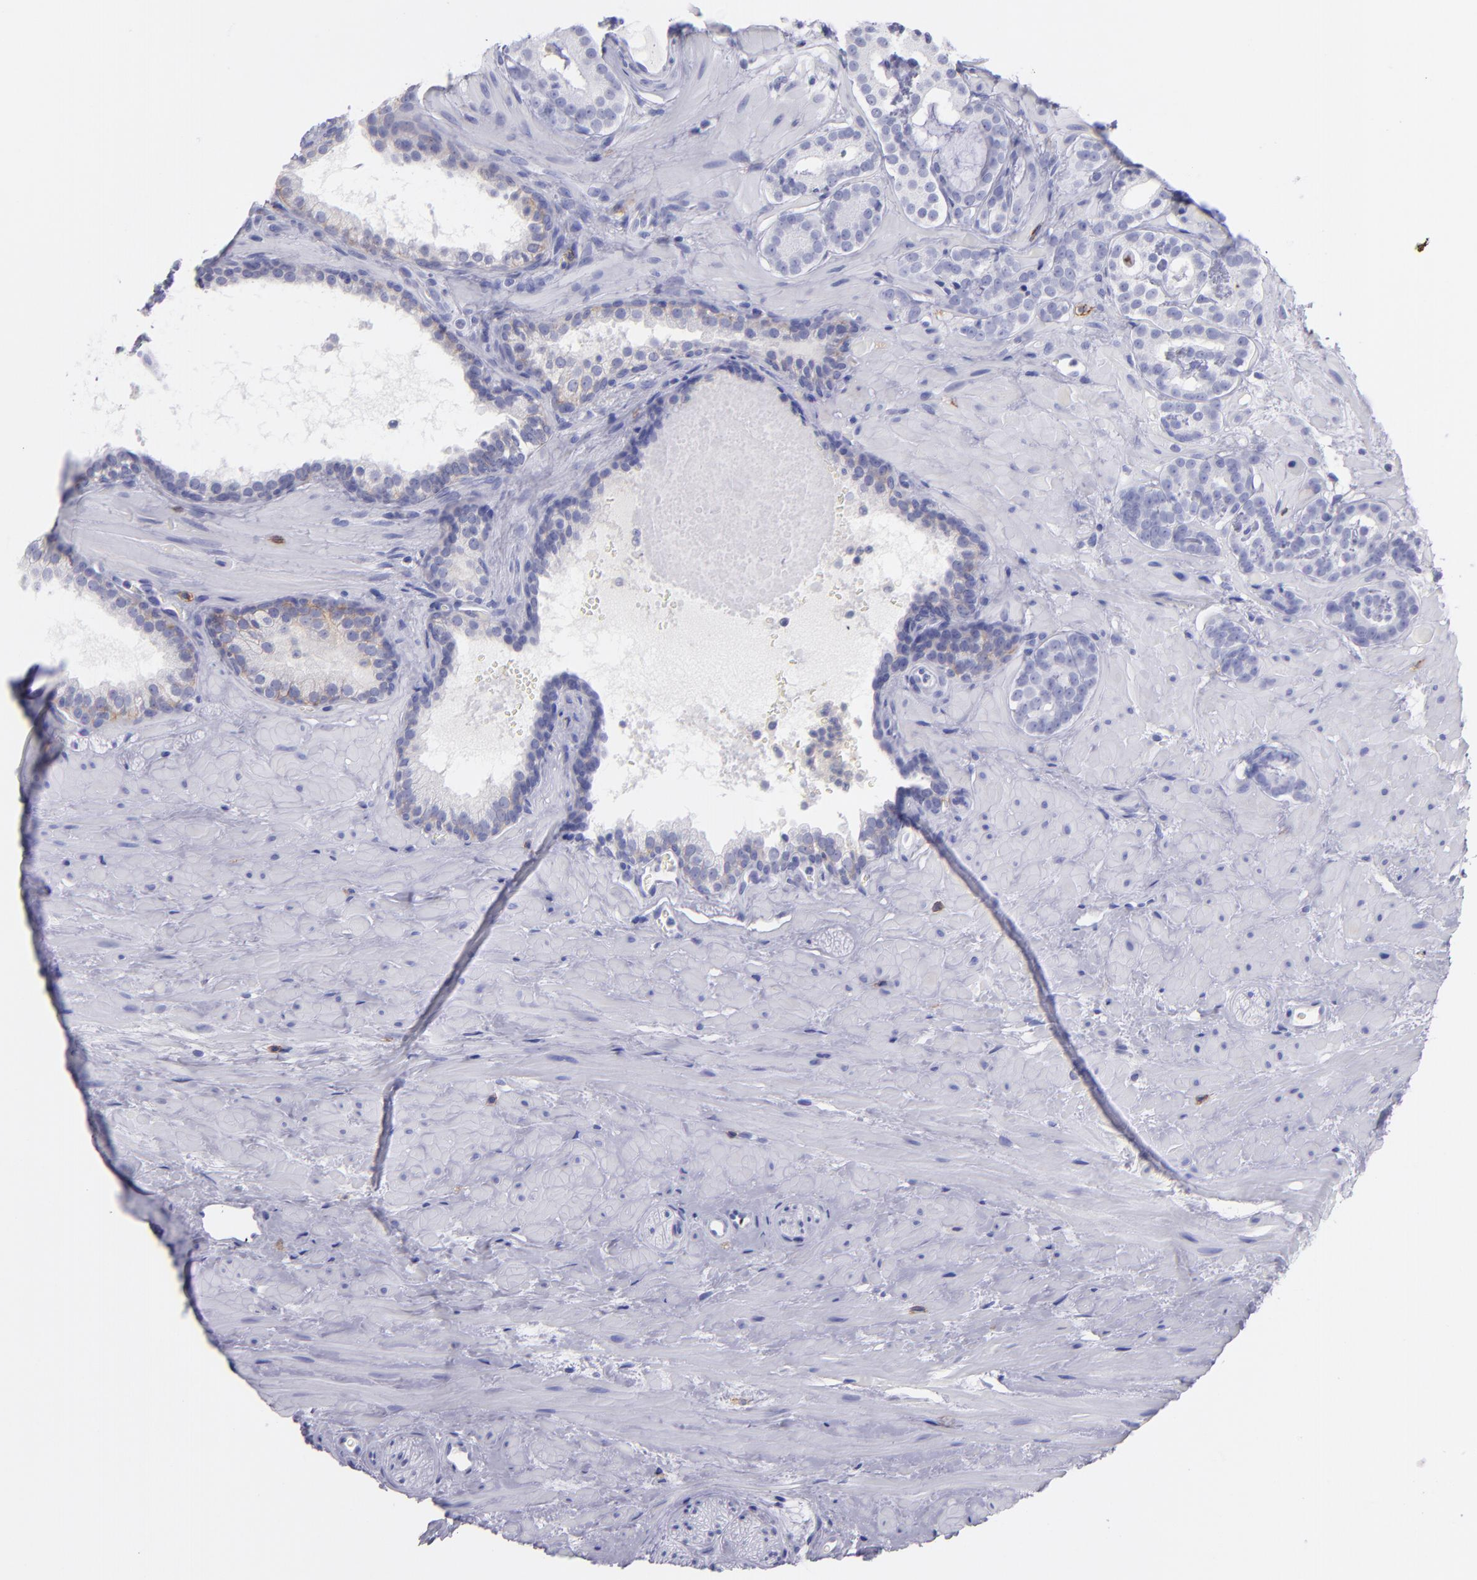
{"staining": {"intensity": "negative", "quantity": "none", "location": "none"}, "tissue": "prostate cancer", "cell_type": "Tumor cells", "image_type": "cancer", "snomed": [{"axis": "morphology", "description": "Adenocarcinoma, Low grade"}, {"axis": "topography", "description": "Prostate"}], "caption": "This micrograph is of low-grade adenocarcinoma (prostate) stained with immunohistochemistry (IHC) to label a protein in brown with the nuclei are counter-stained blue. There is no positivity in tumor cells. (DAB (3,3'-diaminobenzidine) immunohistochemistry (IHC) visualized using brightfield microscopy, high magnification).", "gene": "CD82", "patient": {"sex": "male", "age": 57}}